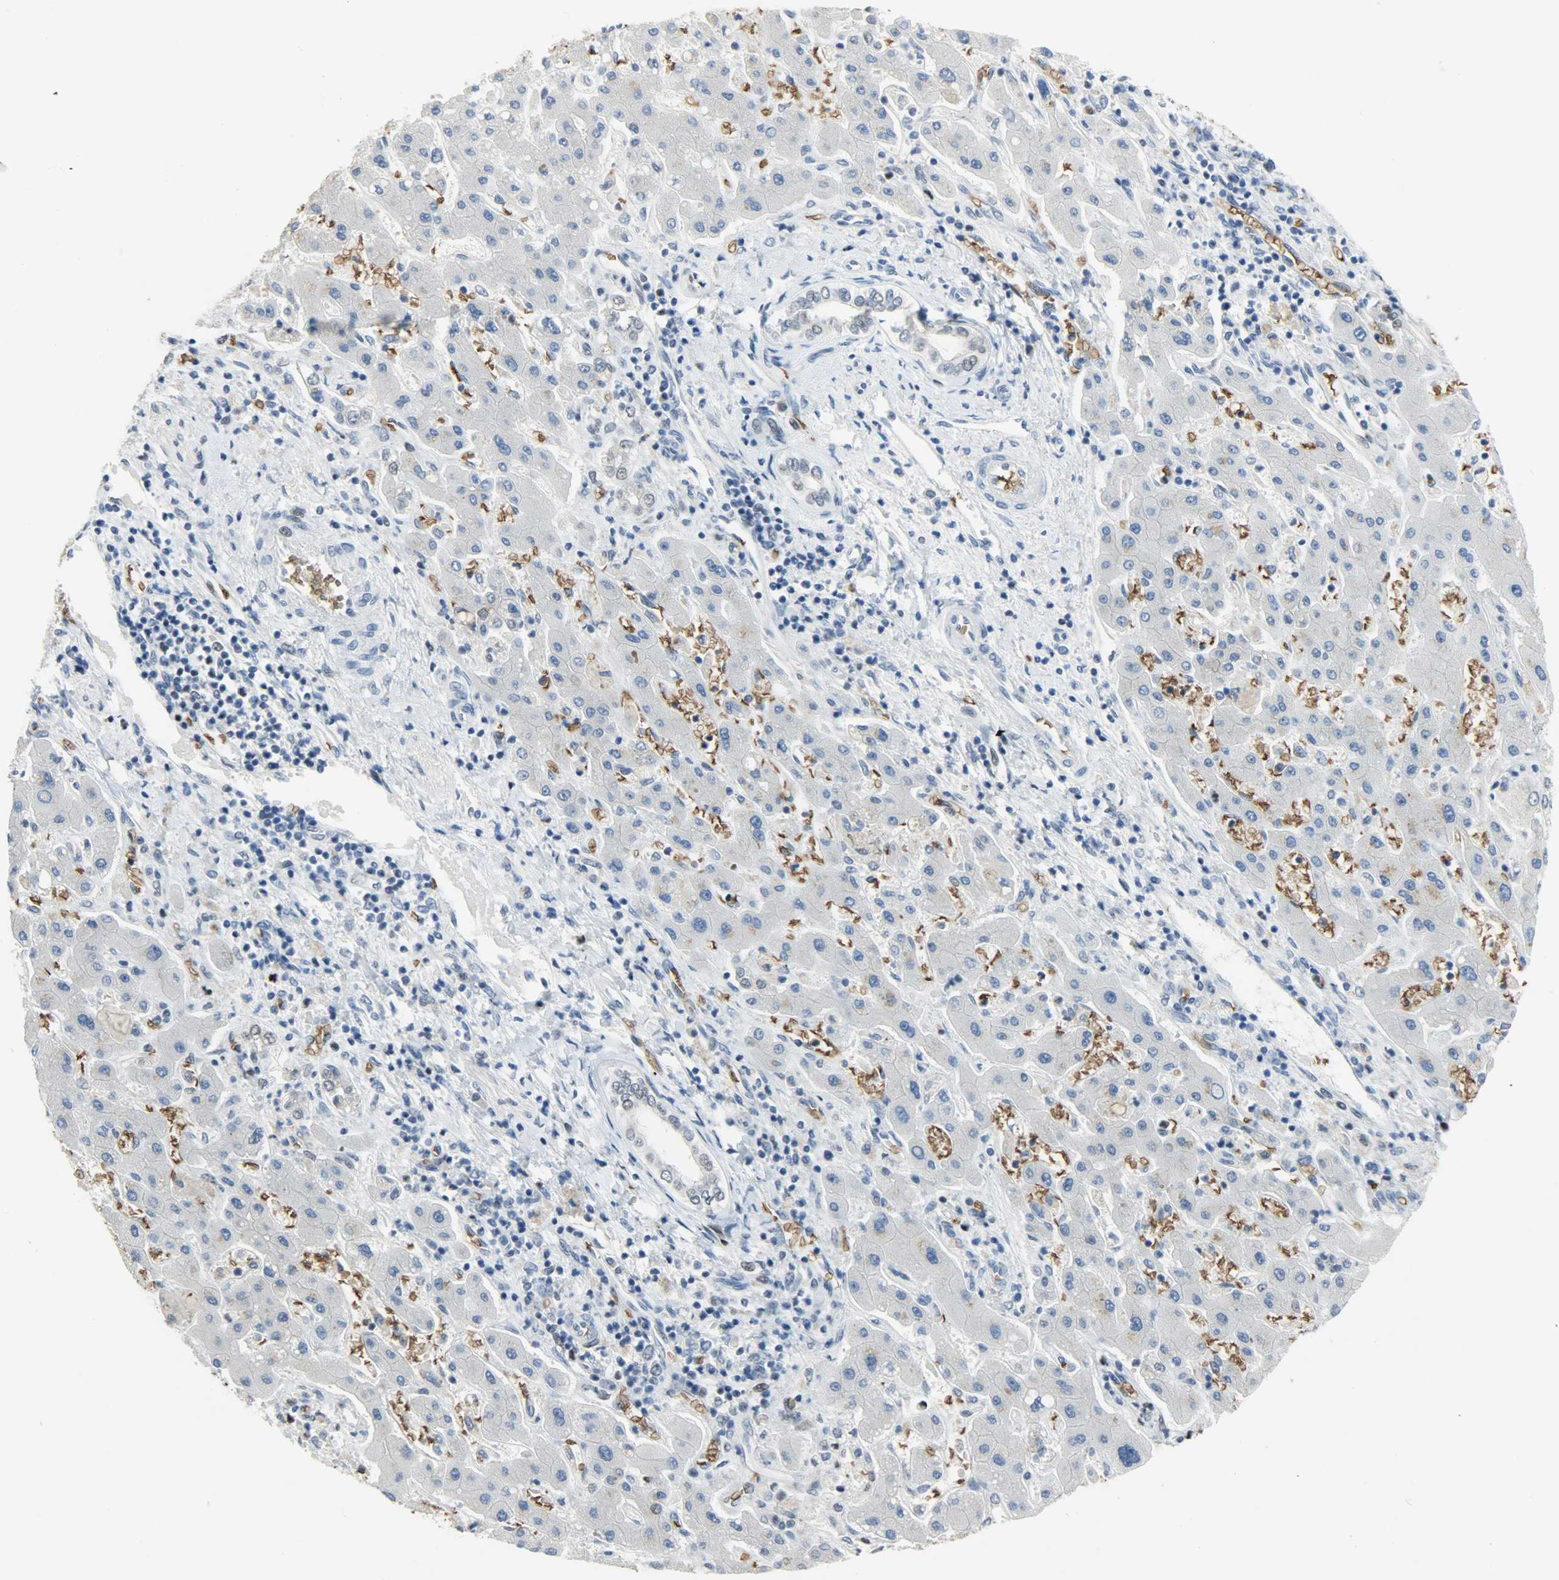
{"staining": {"intensity": "negative", "quantity": "none", "location": "none"}, "tissue": "liver cancer", "cell_type": "Tumor cells", "image_type": "cancer", "snomed": [{"axis": "morphology", "description": "Cholangiocarcinoma"}, {"axis": "topography", "description": "Liver"}], "caption": "Tumor cells are negative for protein expression in human liver cancer.", "gene": "SNAI1", "patient": {"sex": "male", "age": 50}}